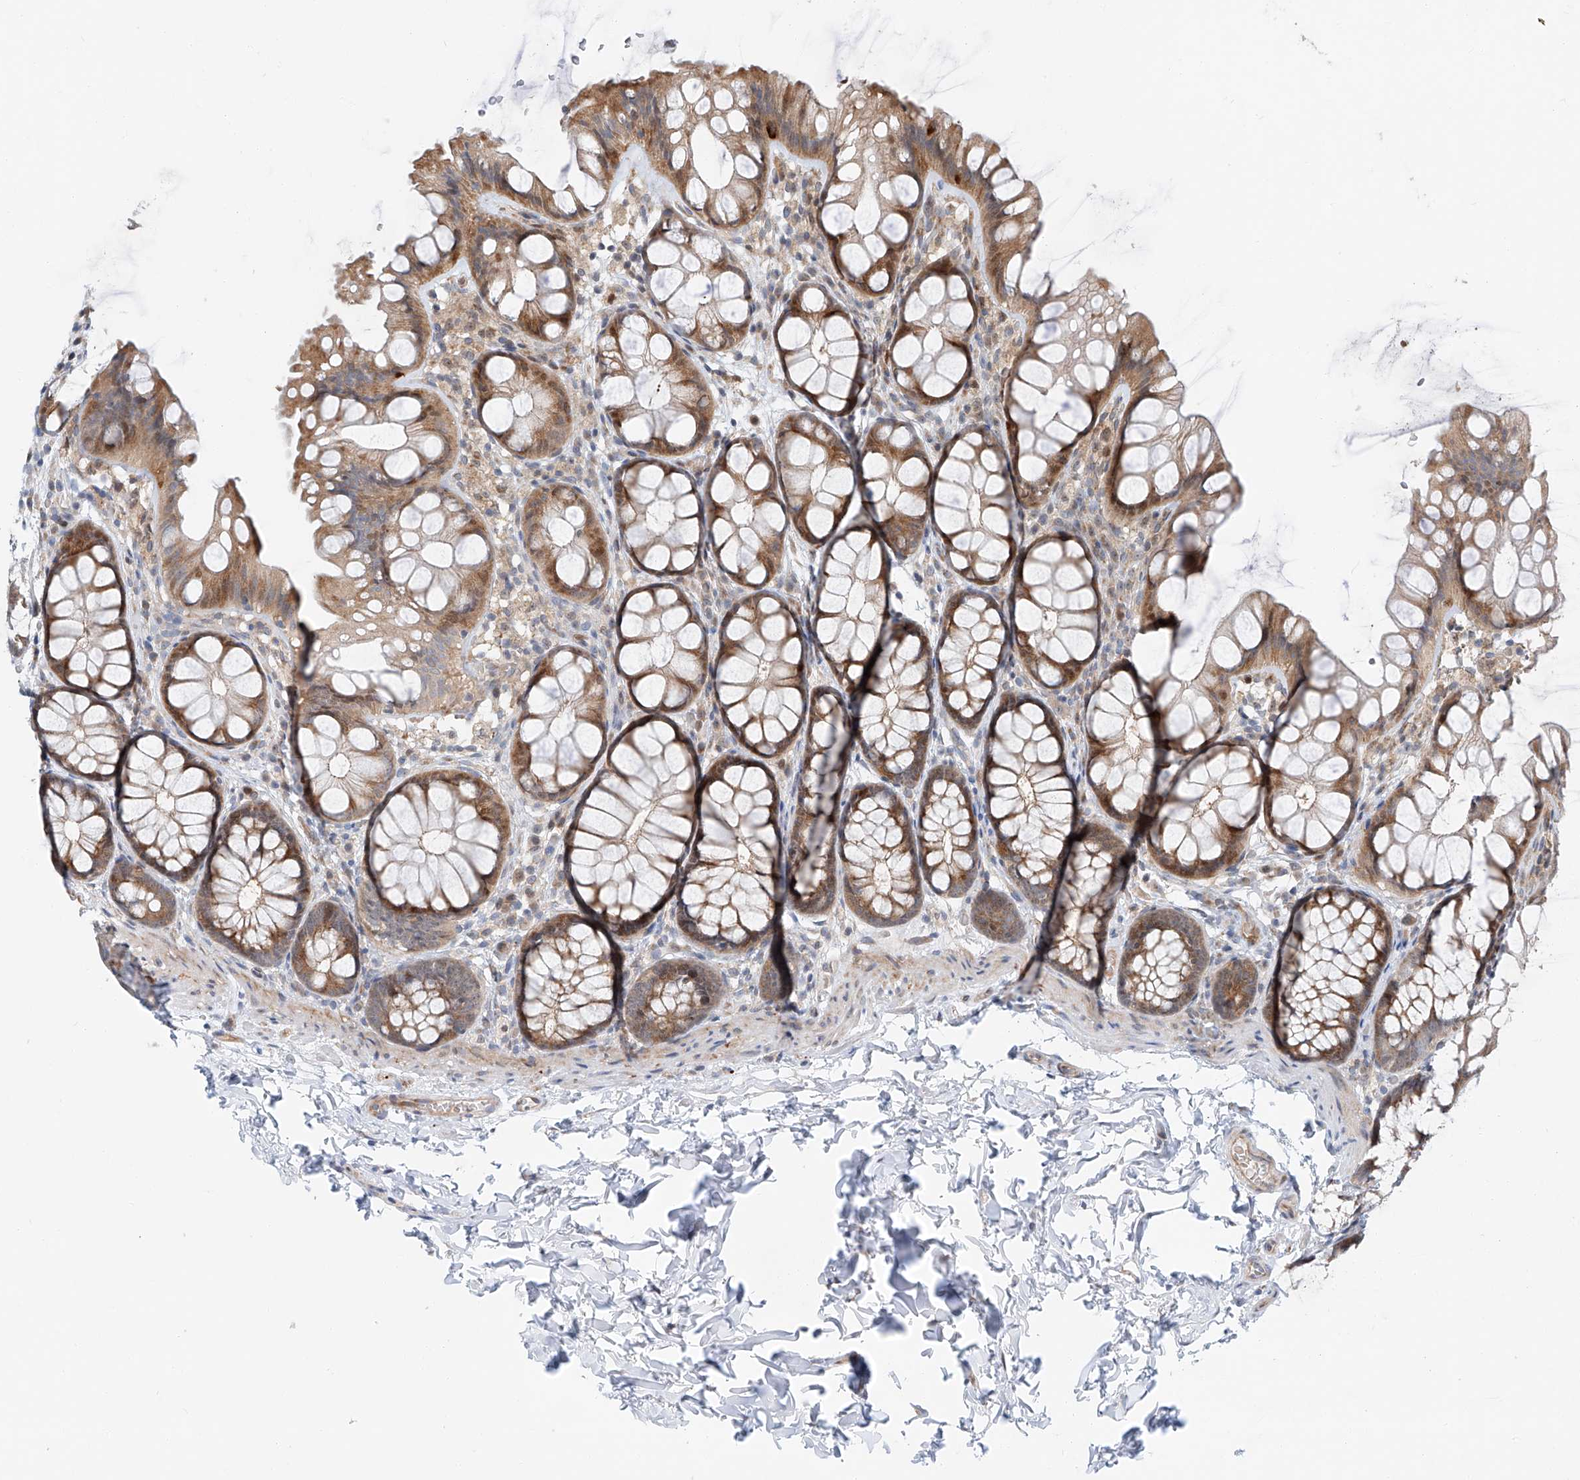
{"staining": {"intensity": "moderate", "quantity": ">75%", "location": "cytoplasmic/membranous"}, "tissue": "colon", "cell_type": "Endothelial cells", "image_type": "normal", "snomed": [{"axis": "morphology", "description": "Normal tissue, NOS"}, {"axis": "topography", "description": "Colon"}], "caption": "Unremarkable colon exhibits moderate cytoplasmic/membranous expression in about >75% of endothelial cells, visualized by immunohistochemistry.", "gene": "CLDND1", "patient": {"sex": "male", "age": 47}}